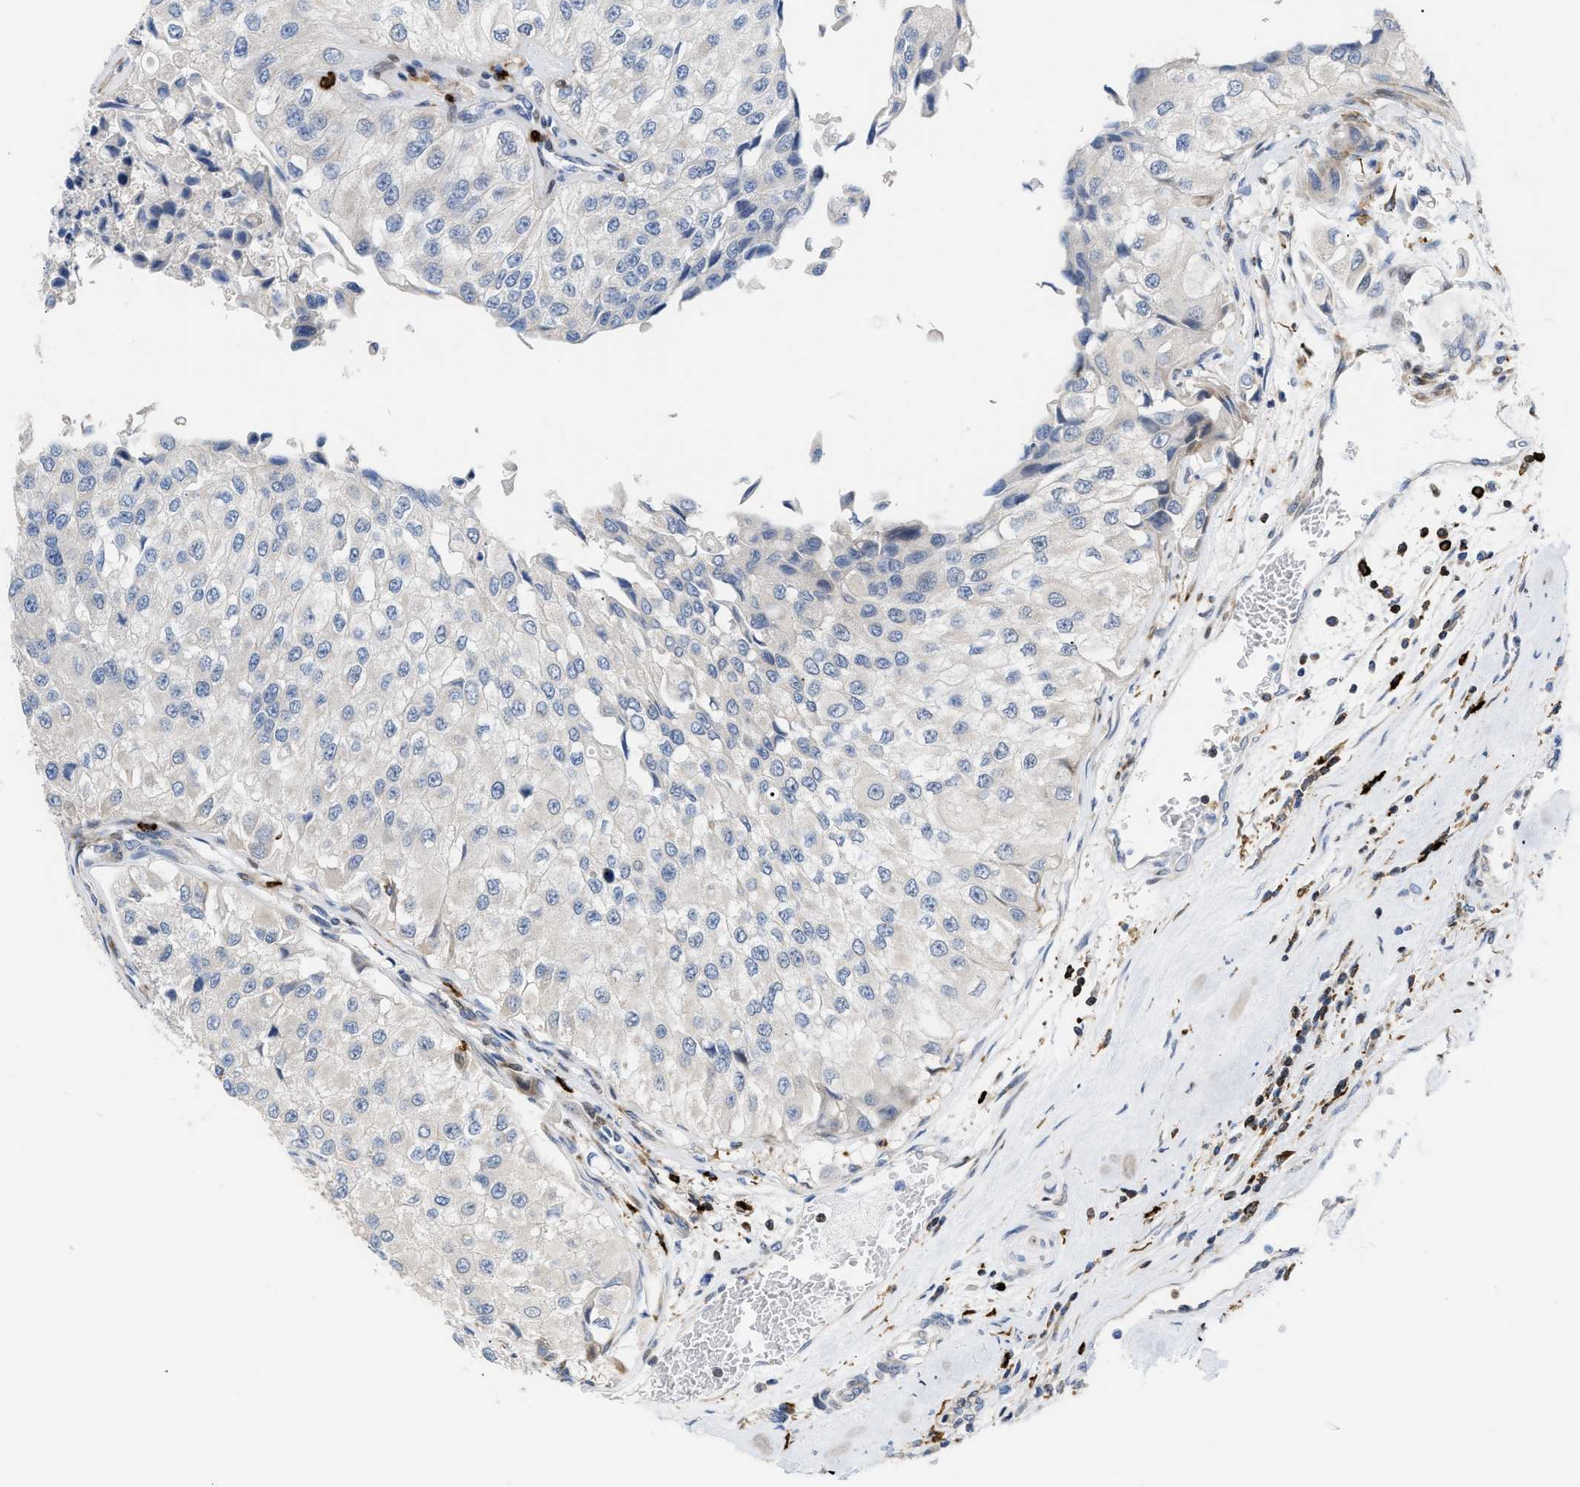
{"staining": {"intensity": "negative", "quantity": "none", "location": "none"}, "tissue": "urothelial cancer", "cell_type": "Tumor cells", "image_type": "cancer", "snomed": [{"axis": "morphology", "description": "Urothelial carcinoma, High grade"}, {"axis": "topography", "description": "Kidney"}, {"axis": "topography", "description": "Urinary bladder"}], "caption": "Immunohistochemistry micrograph of neoplastic tissue: human high-grade urothelial carcinoma stained with DAB shows no significant protein expression in tumor cells. Nuclei are stained in blue.", "gene": "ATP9A", "patient": {"sex": "male", "age": 77}}